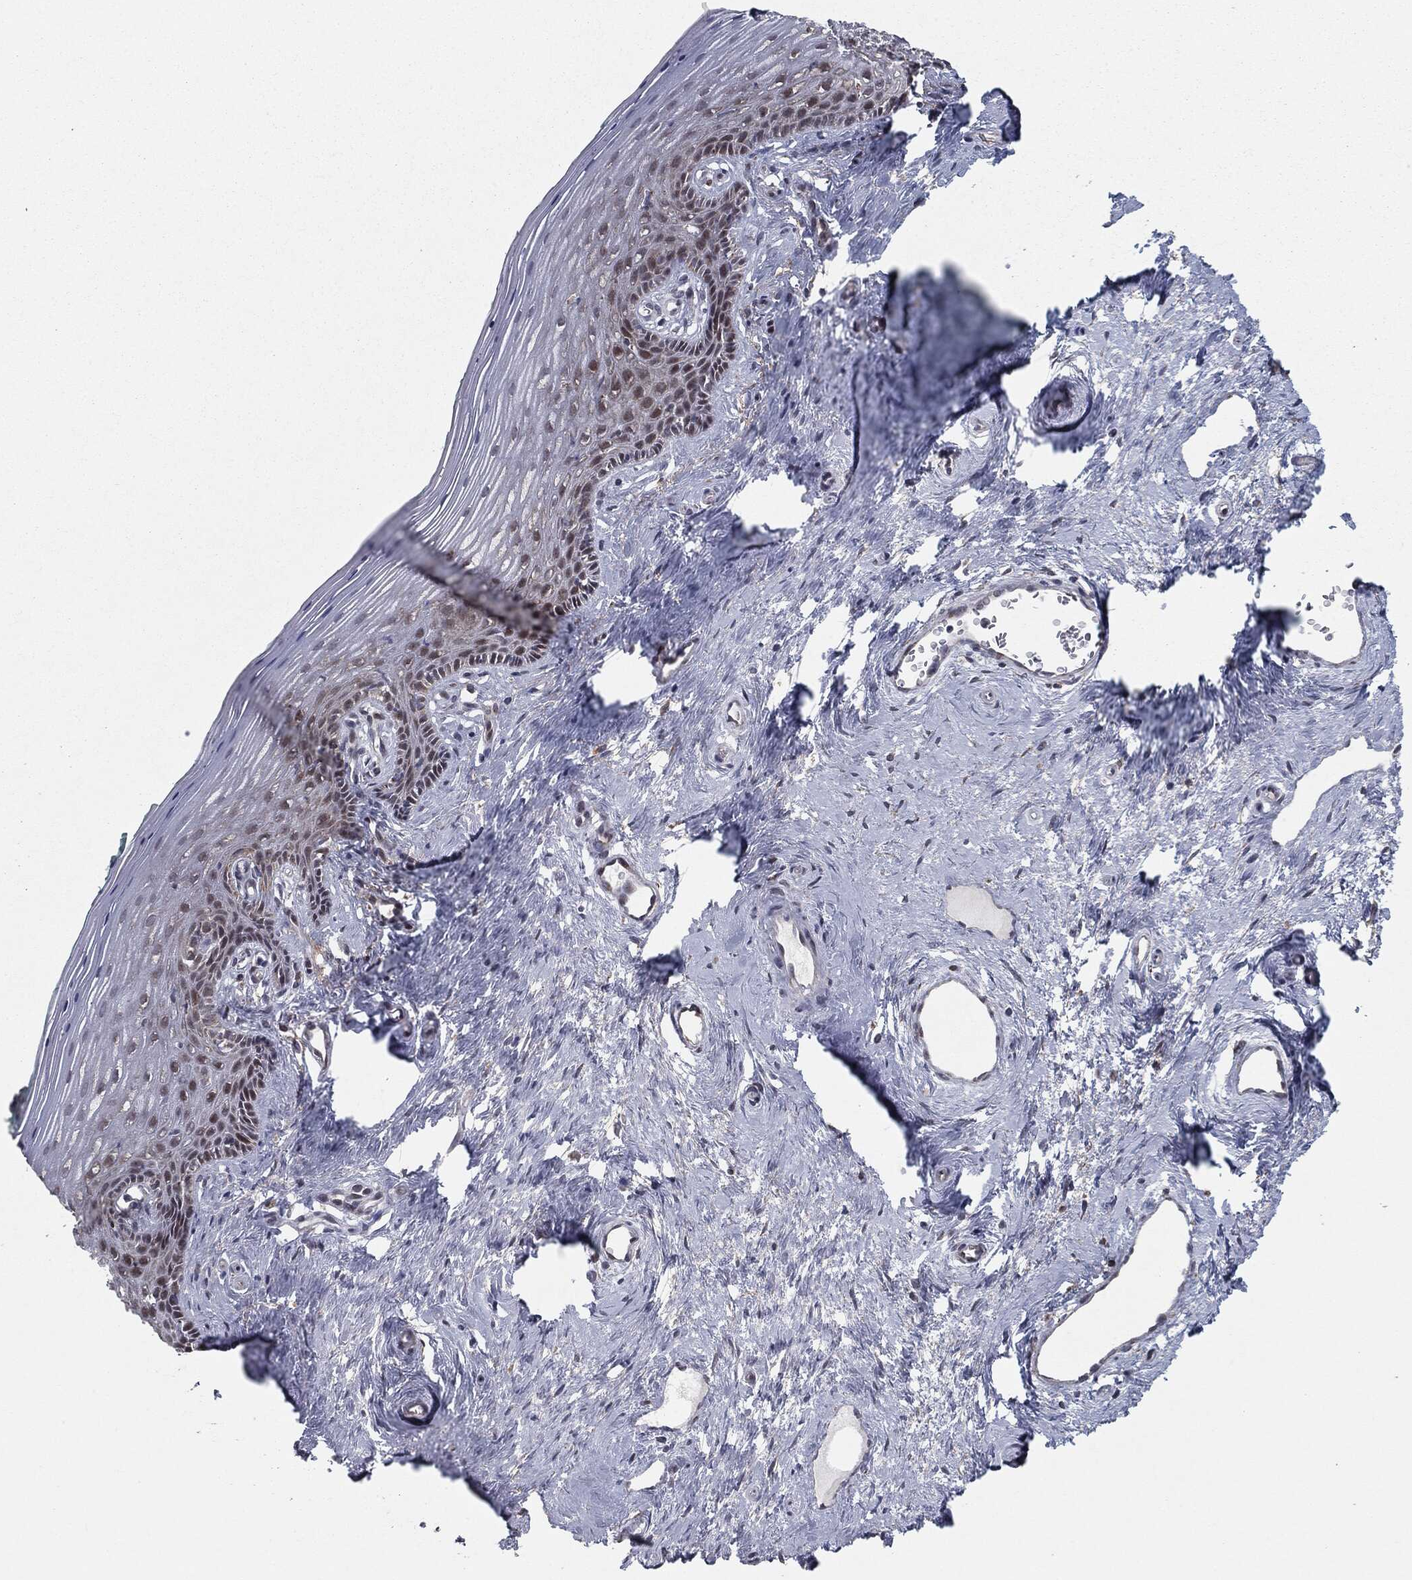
{"staining": {"intensity": "moderate", "quantity": "<25%", "location": "cytoplasmic/membranous,nuclear"}, "tissue": "vagina", "cell_type": "Squamous epithelial cells", "image_type": "normal", "snomed": [{"axis": "morphology", "description": "Normal tissue, NOS"}, {"axis": "topography", "description": "Vagina"}], "caption": "Approximately <25% of squamous epithelial cells in normal human vagina reveal moderate cytoplasmic/membranous,nuclear protein staining as visualized by brown immunohistochemical staining.", "gene": "CHCHD2", "patient": {"sex": "female", "age": 45}}